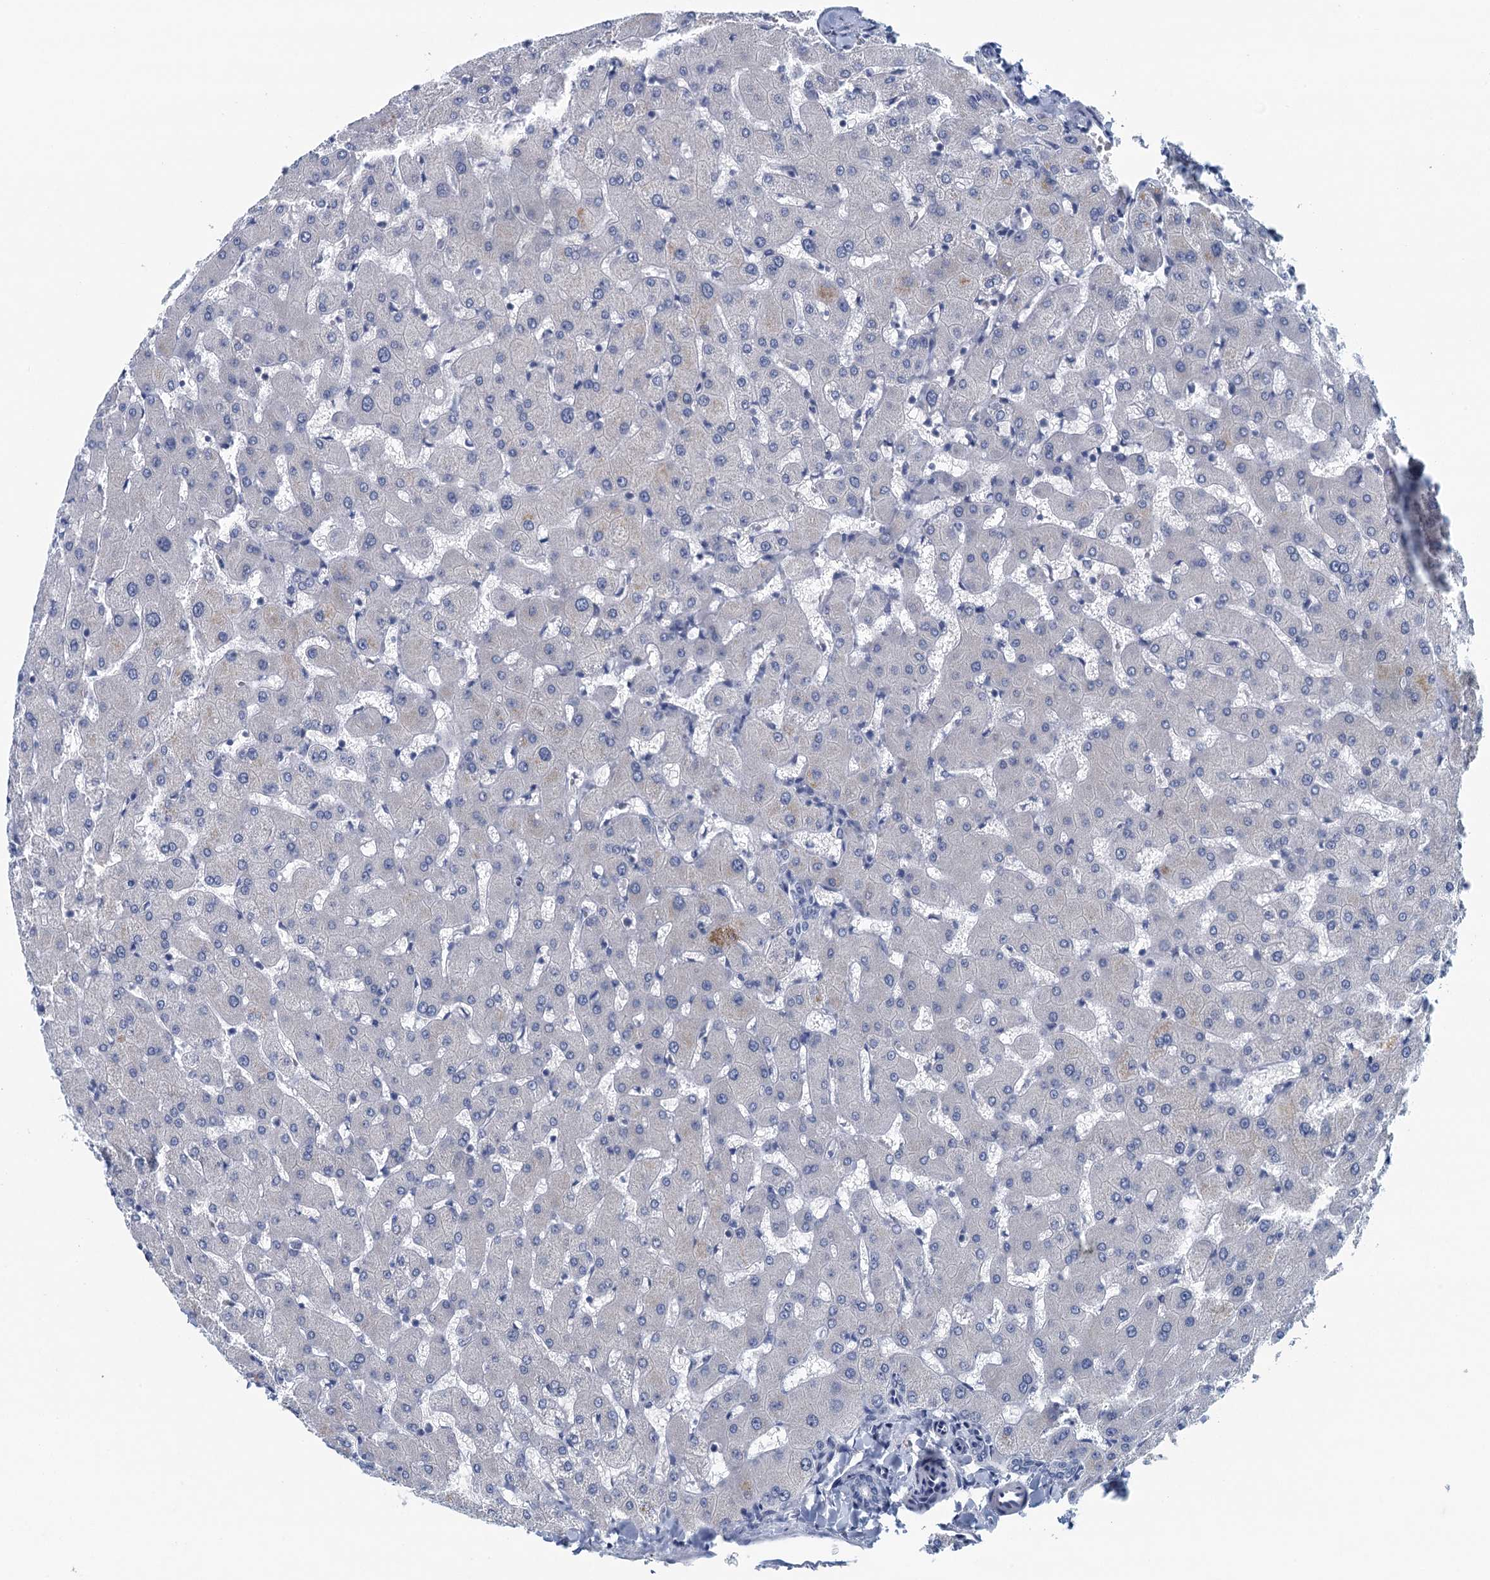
{"staining": {"intensity": "negative", "quantity": "none", "location": "none"}, "tissue": "liver", "cell_type": "Cholangiocytes", "image_type": "normal", "snomed": [{"axis": "morphology", "description": "Normal tissue, NOS"}, {"axis": "topography", "description": "Liver"}], "caption": "Cholangiocytes show no significant expression in normal liver. The staining was performed using DAB to visualize the protein expression in brown, while the nuclei were stained in blue with hematoxylin (Magnification: 20x).", "gene": "C16orf95", "patient": {"sex": "female", "age": 63}}